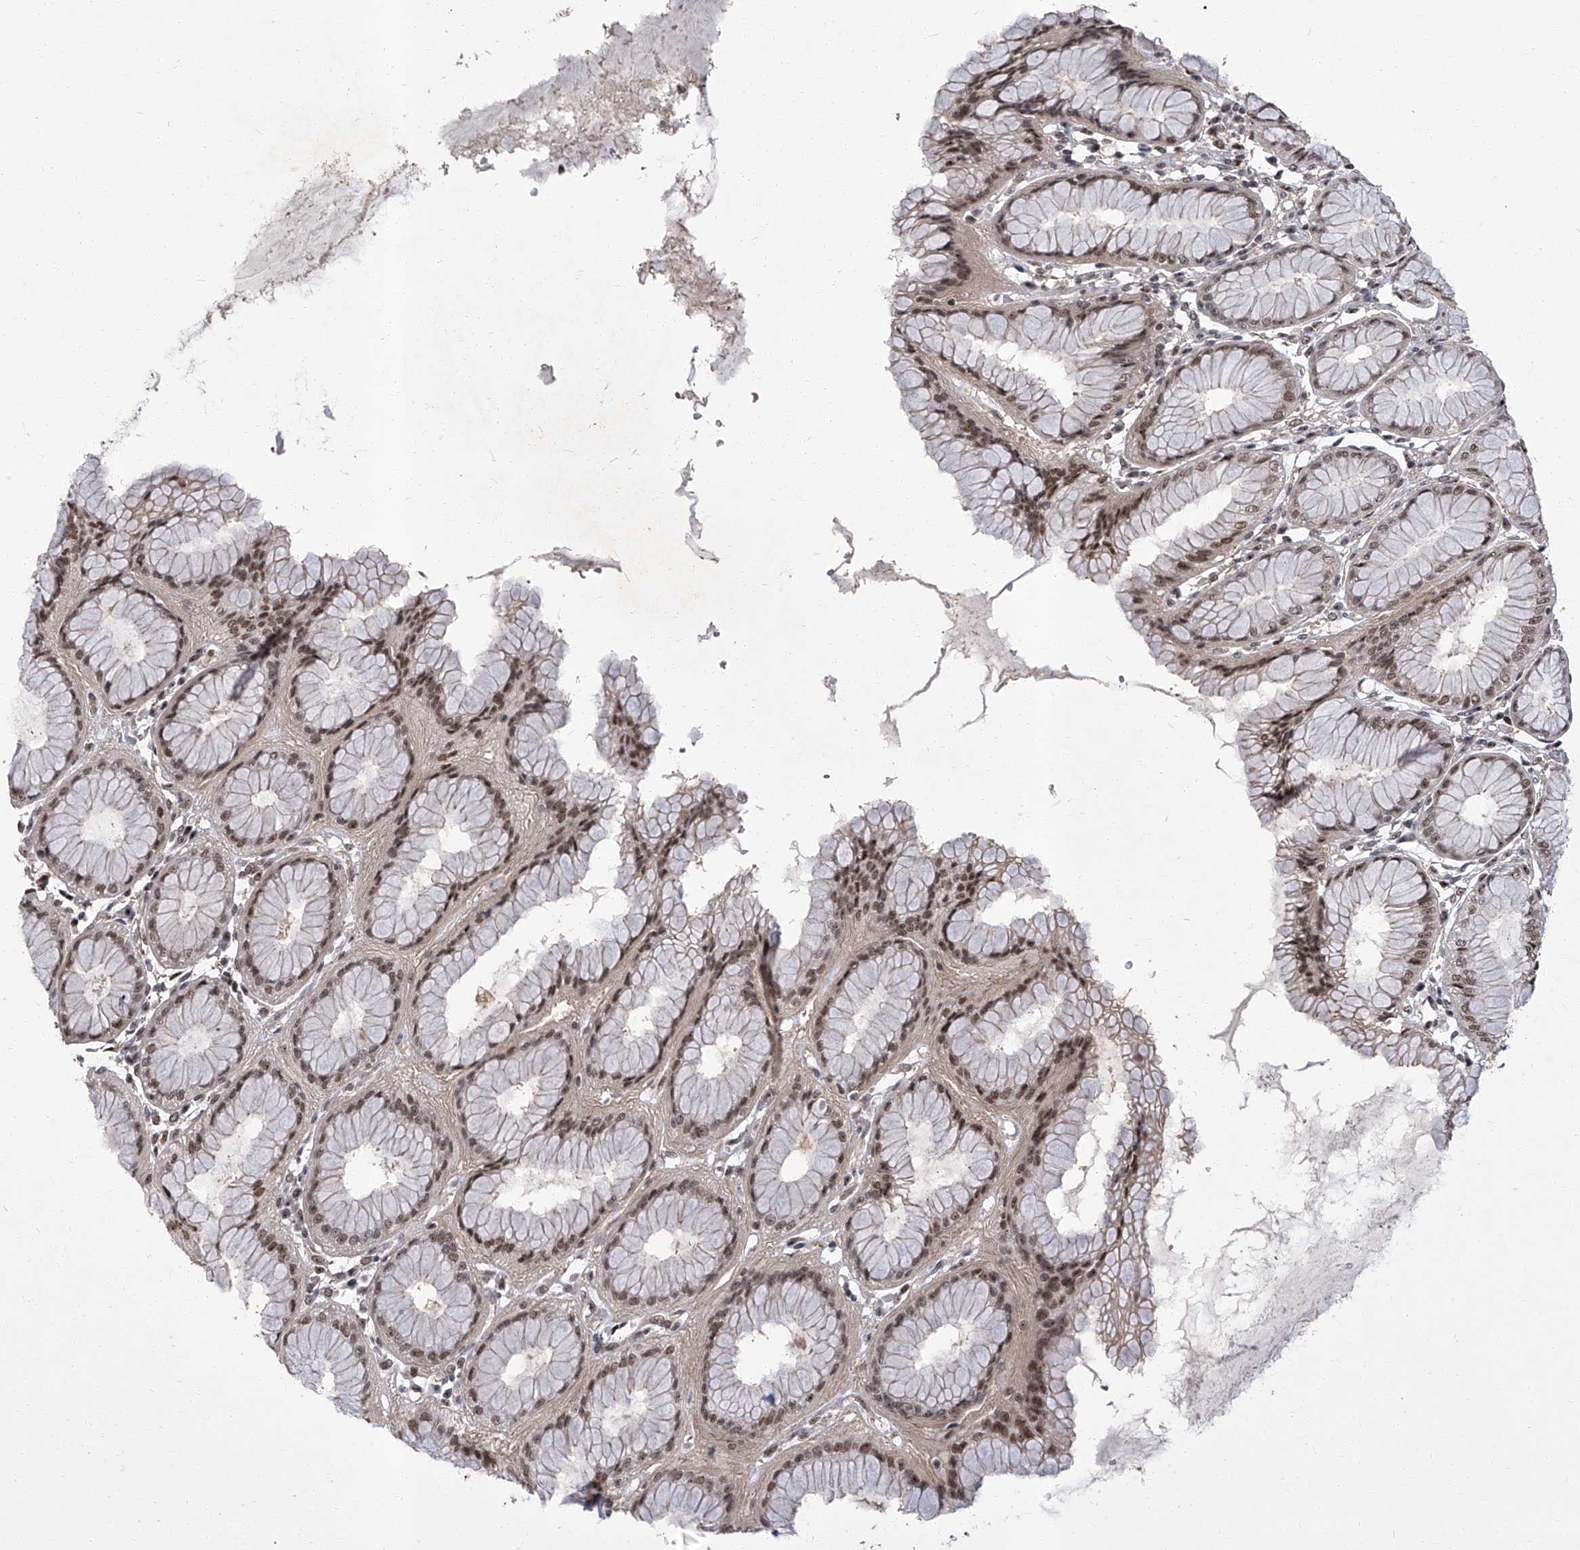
{"staining": {"intensity": "moderate", "quantity": ">75%", "location": "nuclear"}, "tissue": "stomach", "cell_type": "Glandular cells", "image_type": "normal", "snomed": [{"axis": "morphology", "description": "Normal tissue, NOS"}, {"axis": "topography", "description": "Stomach, lower"}], "caption": "Immunohistochemical staining of normal human stomach displays moderate nuclear protein positivity in approximately >75% of glandular cells. The staining was performed using DAB (3,3'-diaminobenzidine) to visualize the protein expression in brown, while the nuclei were stained in blue with hematoxylin (Magnification: 20x).", "gene": "CMTR1", "patient": {"sex": "female", "age": 56}}